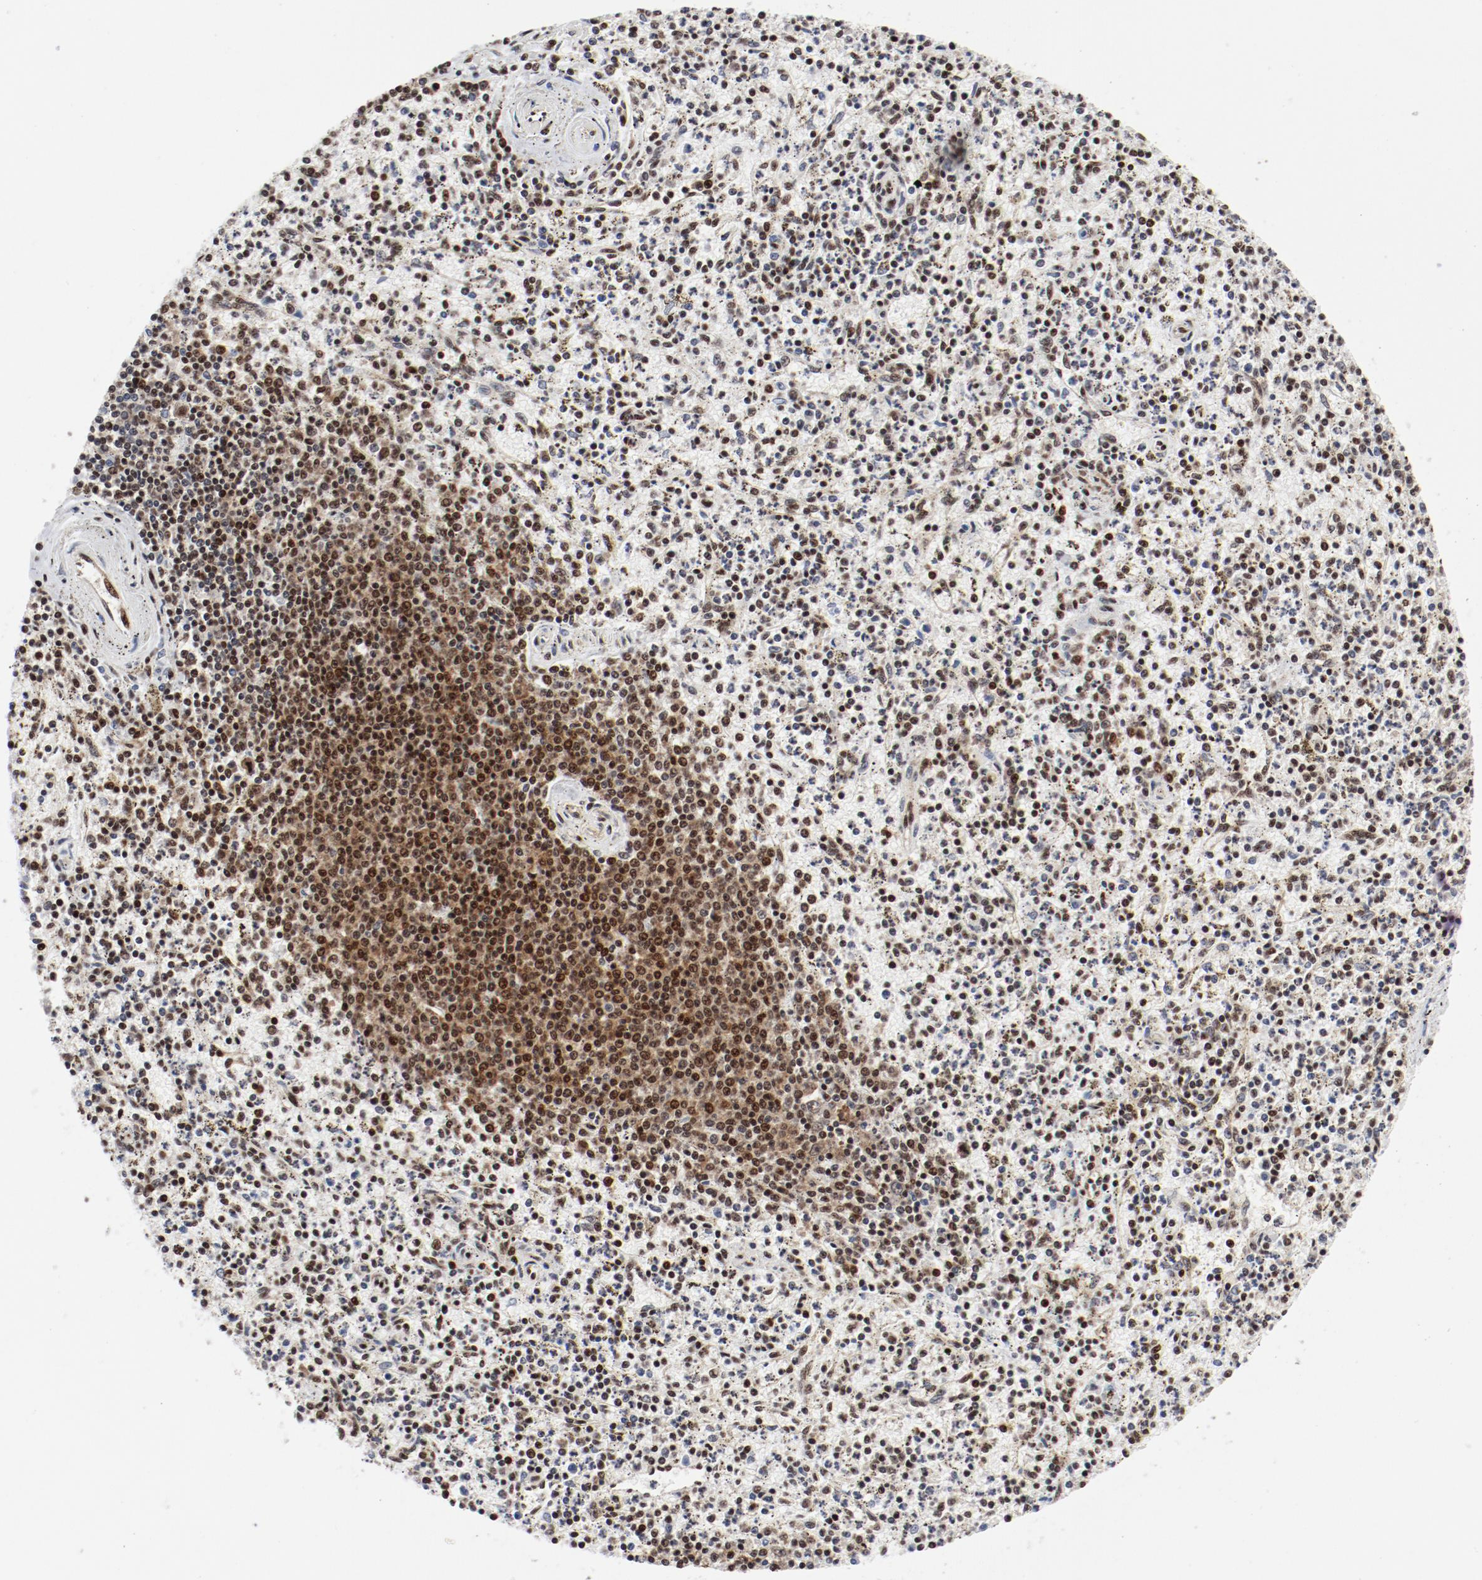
{"staining": {"intensity": "strong", "quantity": ">75%", "location": "nuclear"}, "tissue": "spleen", "cell_type": "Cells in red pulp", "image_type": "normal", "snomed": [{"axis": "morphology", "description": "Normal tissue, NOS"}, {"axis": "topography", "description": "Spleen"}], "caption": "This photomicrograph displays immunohistochemistry staining of unremarkable spleen, with high strong nuclear positivity in about >75% of cells in red pulp.", "gene": "NFYB", "patient": {"sex": "male", "age": 72}}